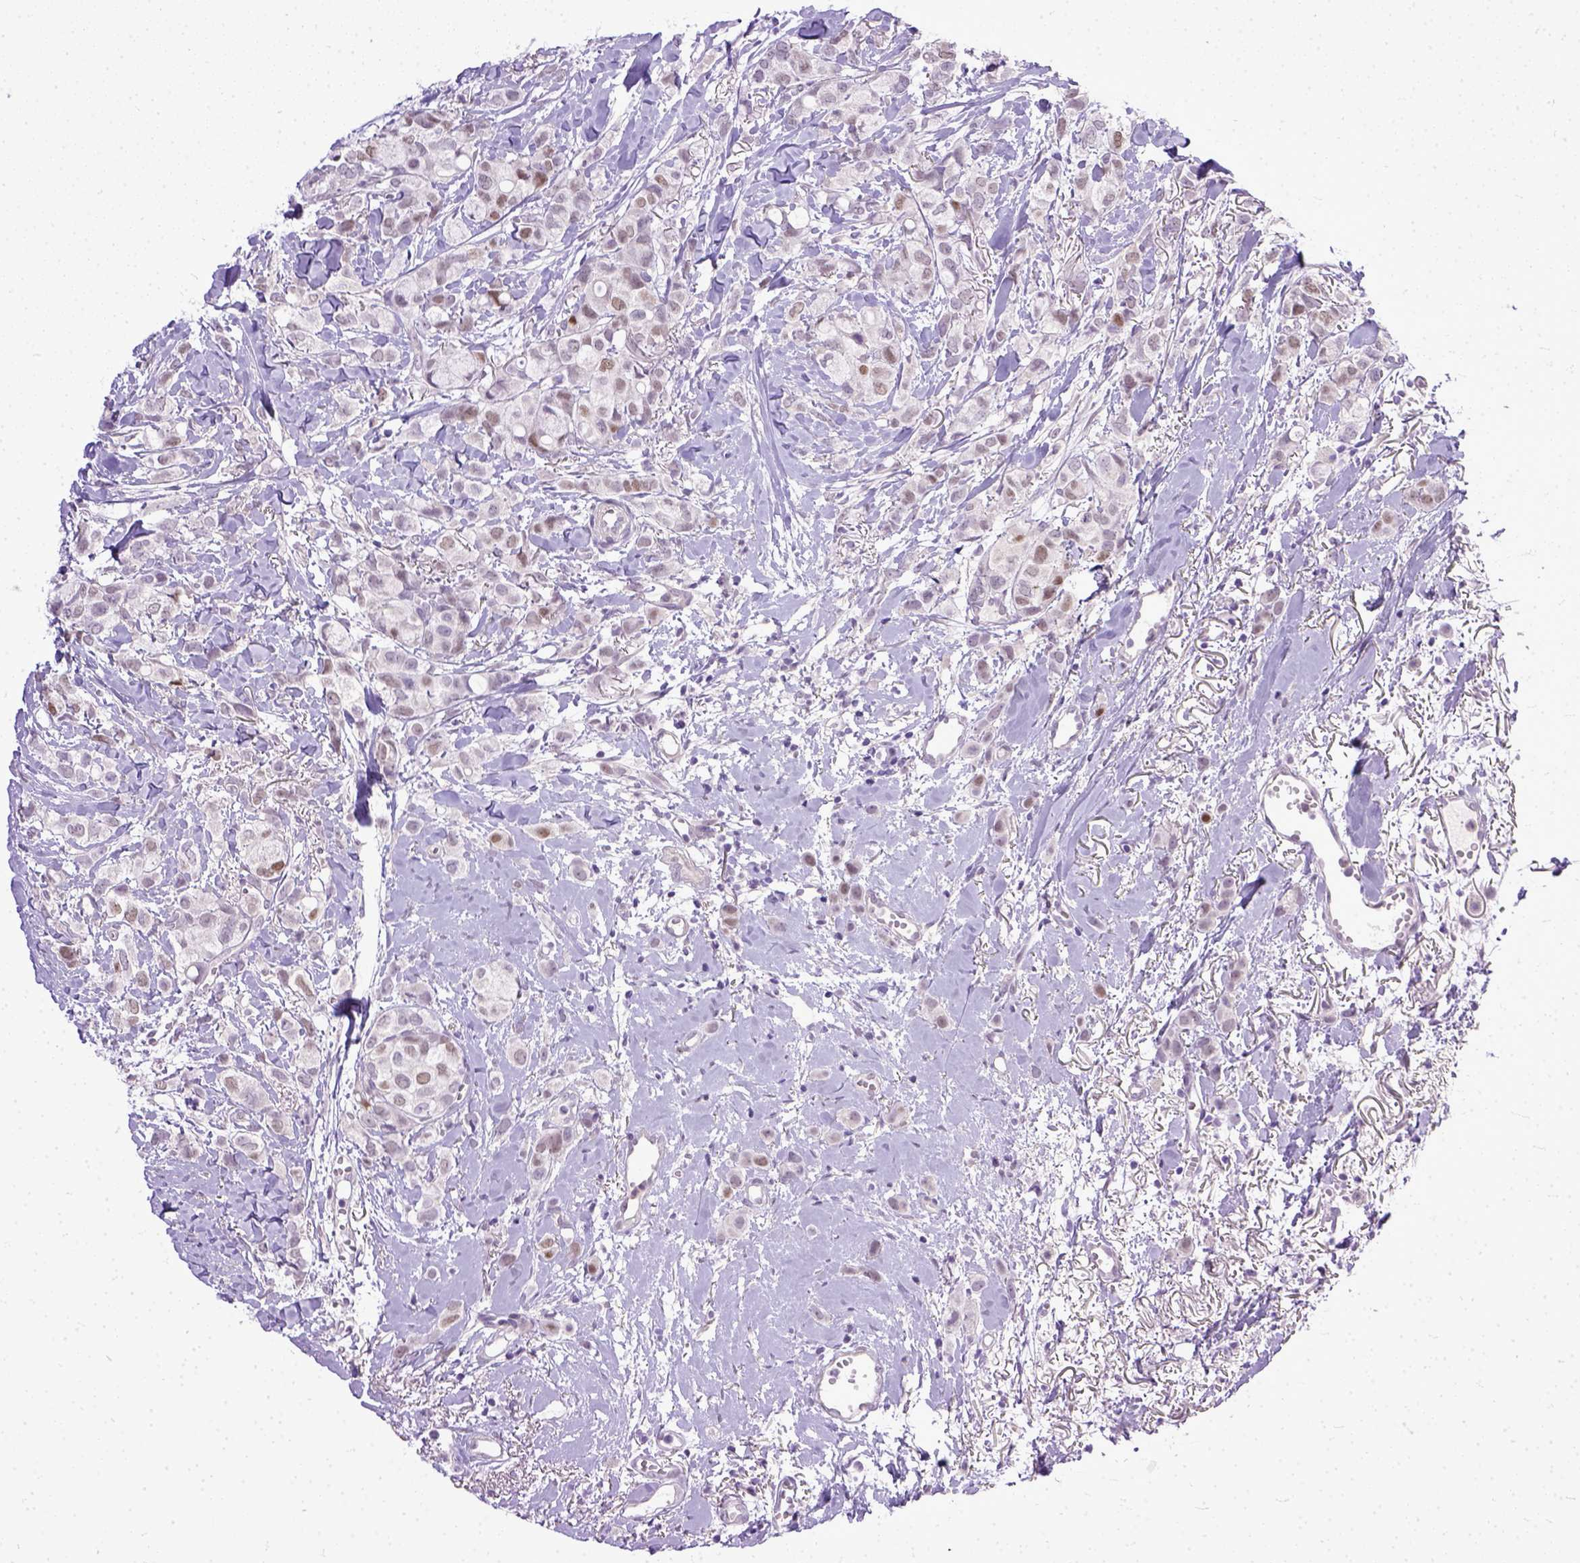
{"staining": {"intensity": "weak", "quantity": "25%-75%", "location": "nuclear"}, "tissue": "breast cancer", "cell_type": "Tumor cells", "image_type": "cancer", "snomed": [{"axis": "morphology", "description": "Duct carcinoma"}, {"axis": "topography", "description": "Breast"}], "caption": "A brown stain highlights weak nuclear staining of a protein in human invasive ductal carcinoma (breast) tumor cells.", "gene": "TCEAL7", "patient": {"sex": "female", "age": 85}}